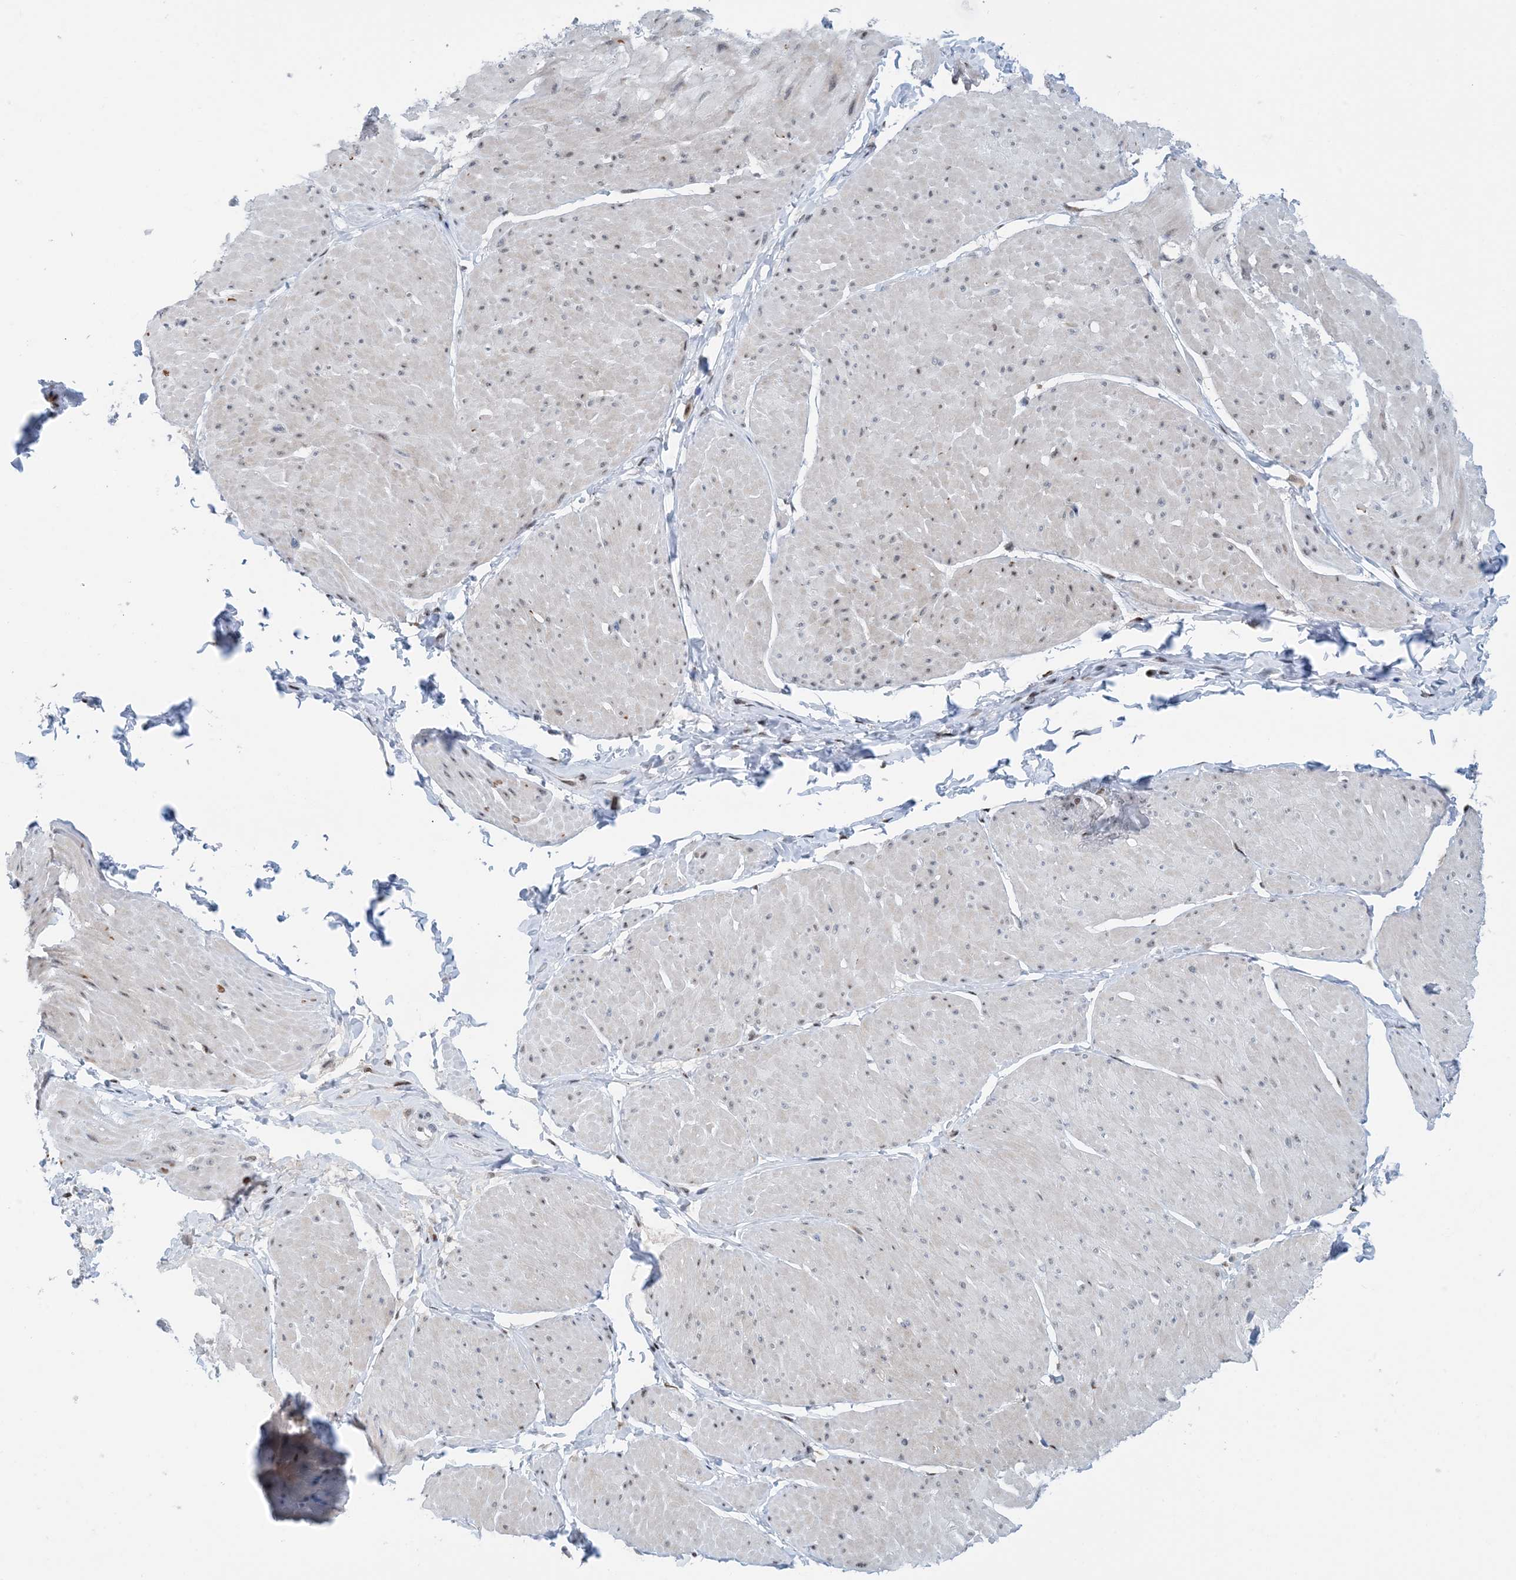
{"staining": {"intensity": "moderate", "quantity": "25%-75%", "location": "nuclear"}, "tissue": "smooth muscle", "cell_type": "Smooth muscle cells", "image_type": "normal", "snomed": [{"axis": "morphology", "description": "Urothelial carcinoma, High grade"}, {"axis": "topography", "description": "Urinary bladder"}], "caption": "Protein expression analysis of benign human smooth muscle reveals moderate nuclear positivity in approximately 25%-75% of smooth muscle cells. (IHC, brightfield microscopy, high magnification).", "gene": "HEMK1", "patient": {"sex": "male", "age": 46}}